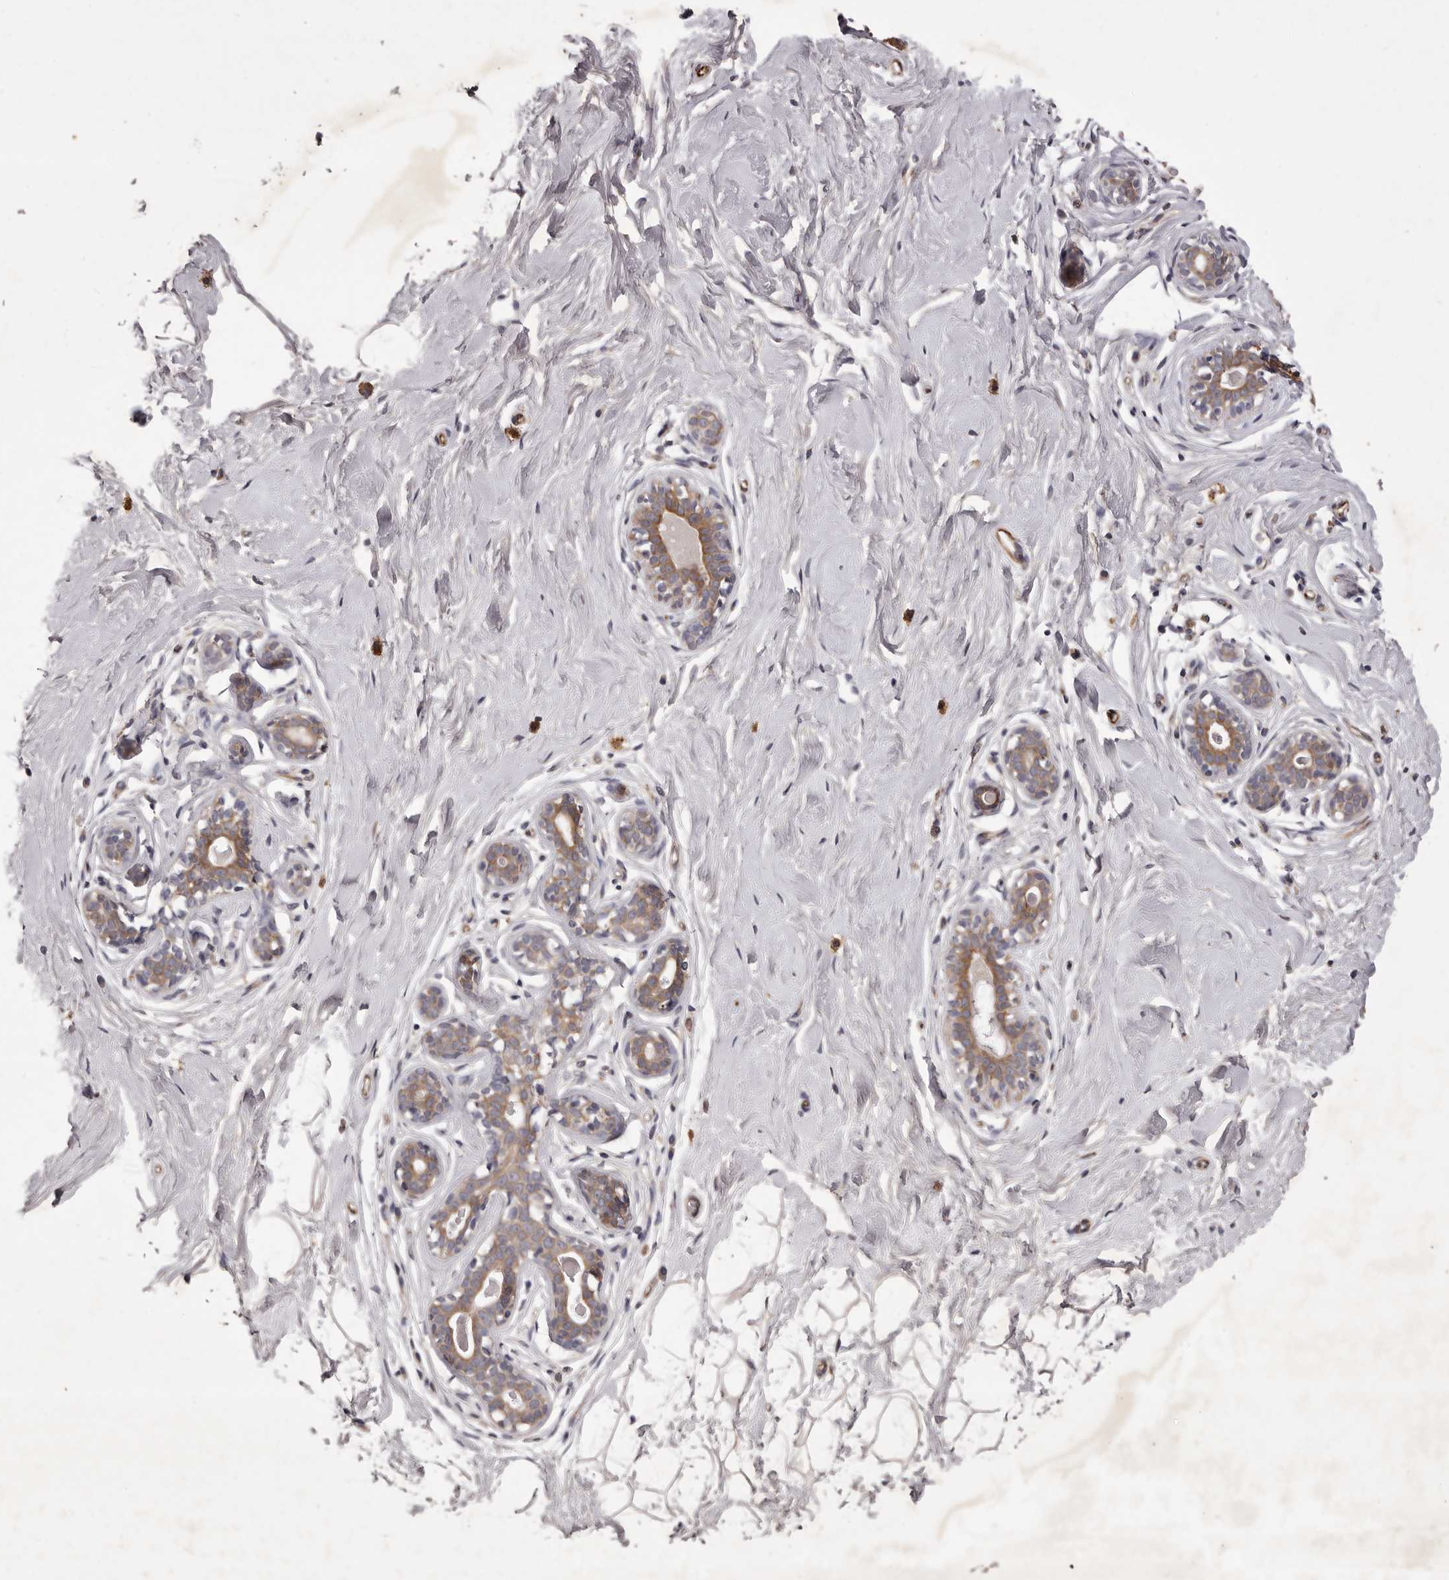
{"staining": {"intensity": "negative", "quantity": "none", "location": "none"}, "tissue": "breast", "cell_type": "Adipocytes", "image_type": "normal", "snomed": [{"axis": "morphology", "description": "Normal tissue, NOS"}, {"axis": "morphology", "description": "Adenoma, NOS"}, {"axis": "topography", "description": "Breast"}], "caption": "An immunohistochemistry photomicrograph of normal breast is shown. There is no staining in adipocytes of breast.", "gene": "PNRC1", "patient": {"sex": "female", "age": 23}}